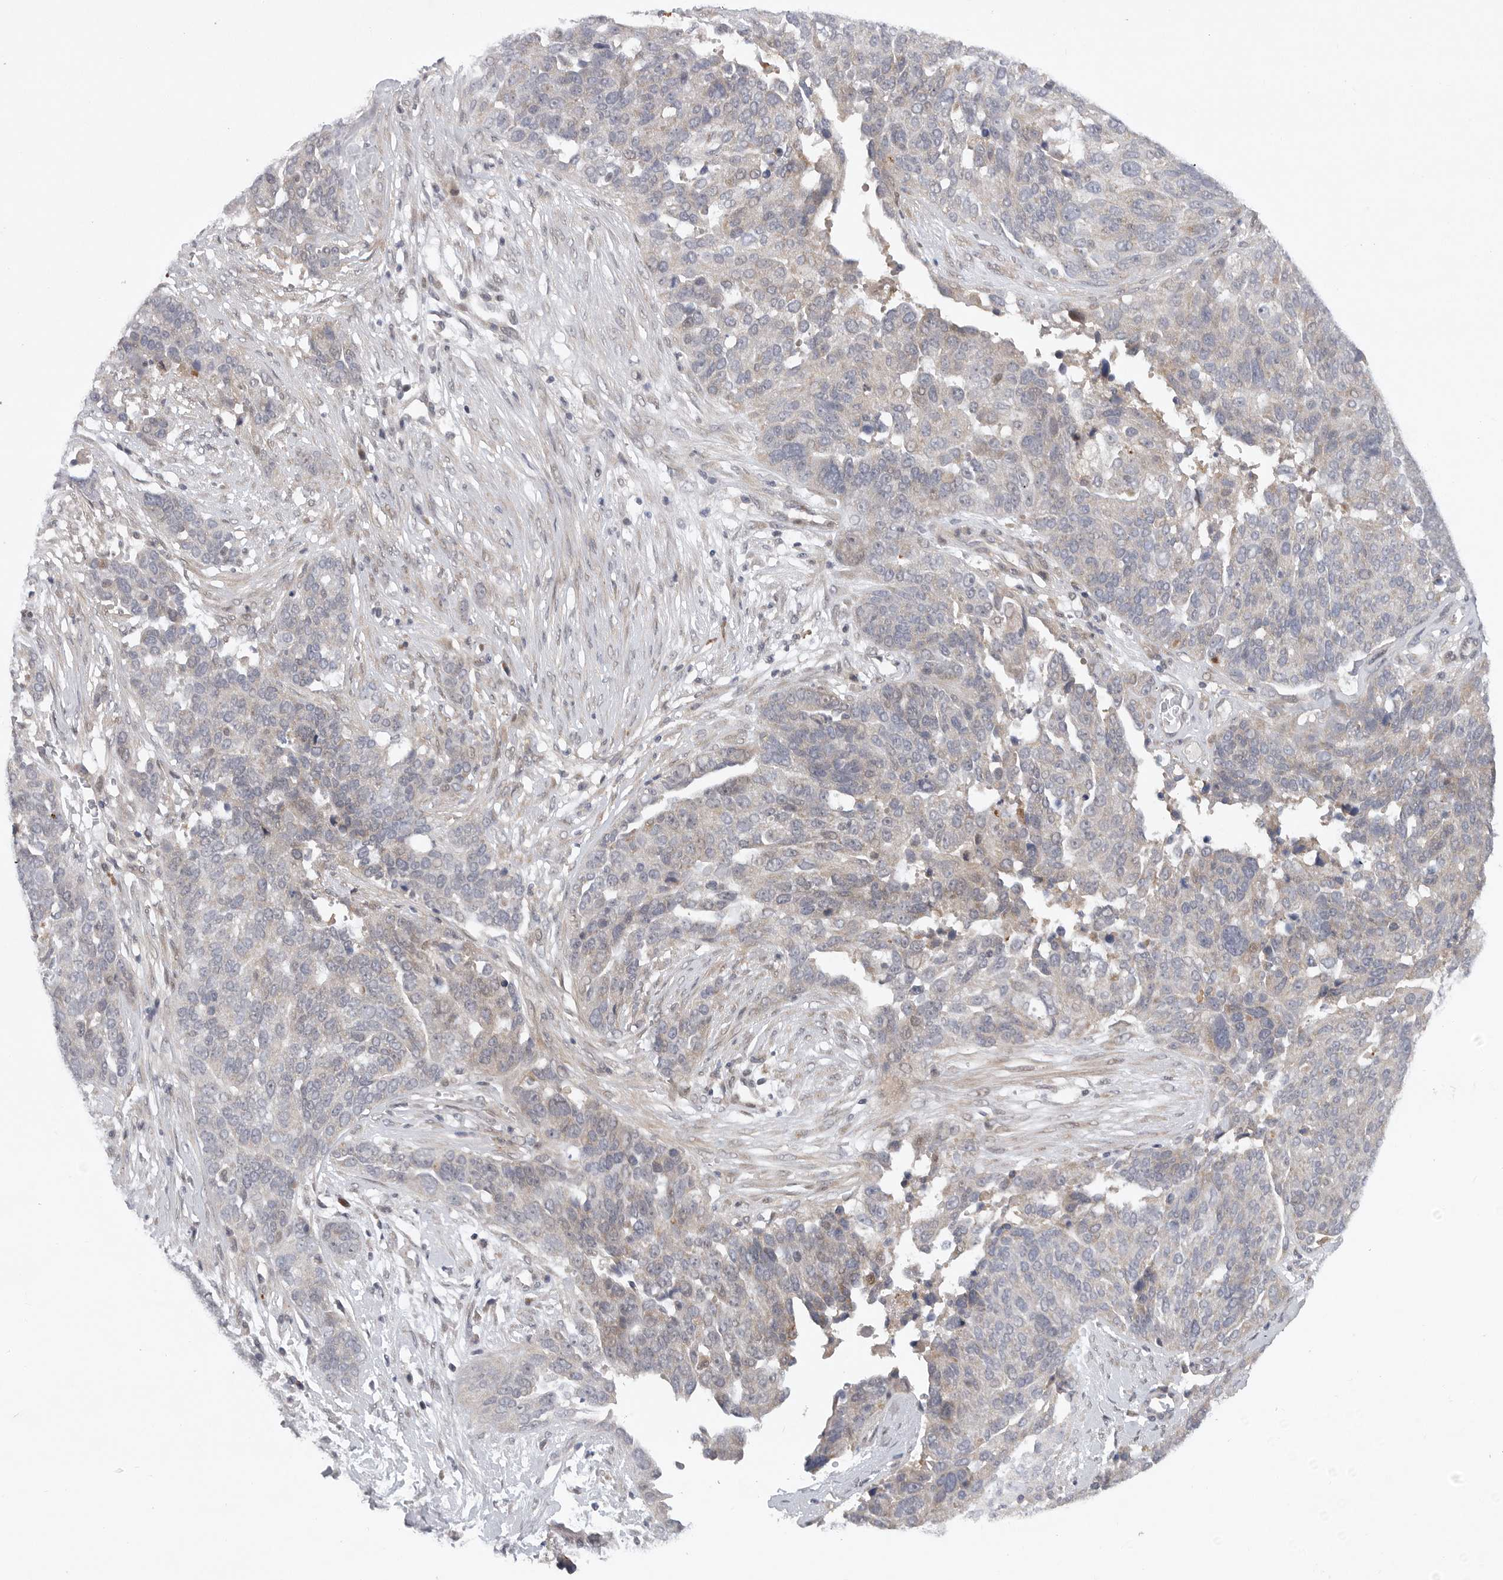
{"staining": {"intensity": "weak", "quantity": "<25%", "location": "cytoplasmic/membranous"}, "tissue": "ovarian cancer", "cell_type": "Tumor cells", "image_type": "cancer", "snomed": [{"axis": "morphology", "description": "Cystadenocarcinoma, serous, NOS"}, {"axis": "topography", "description": "Ovary"}], "caption": "A histopathology image of human ovarian cancer is negative for staining in tumor cells.", "gene": "FBXO43", "patient": {"sex": "female", "age": 44}}